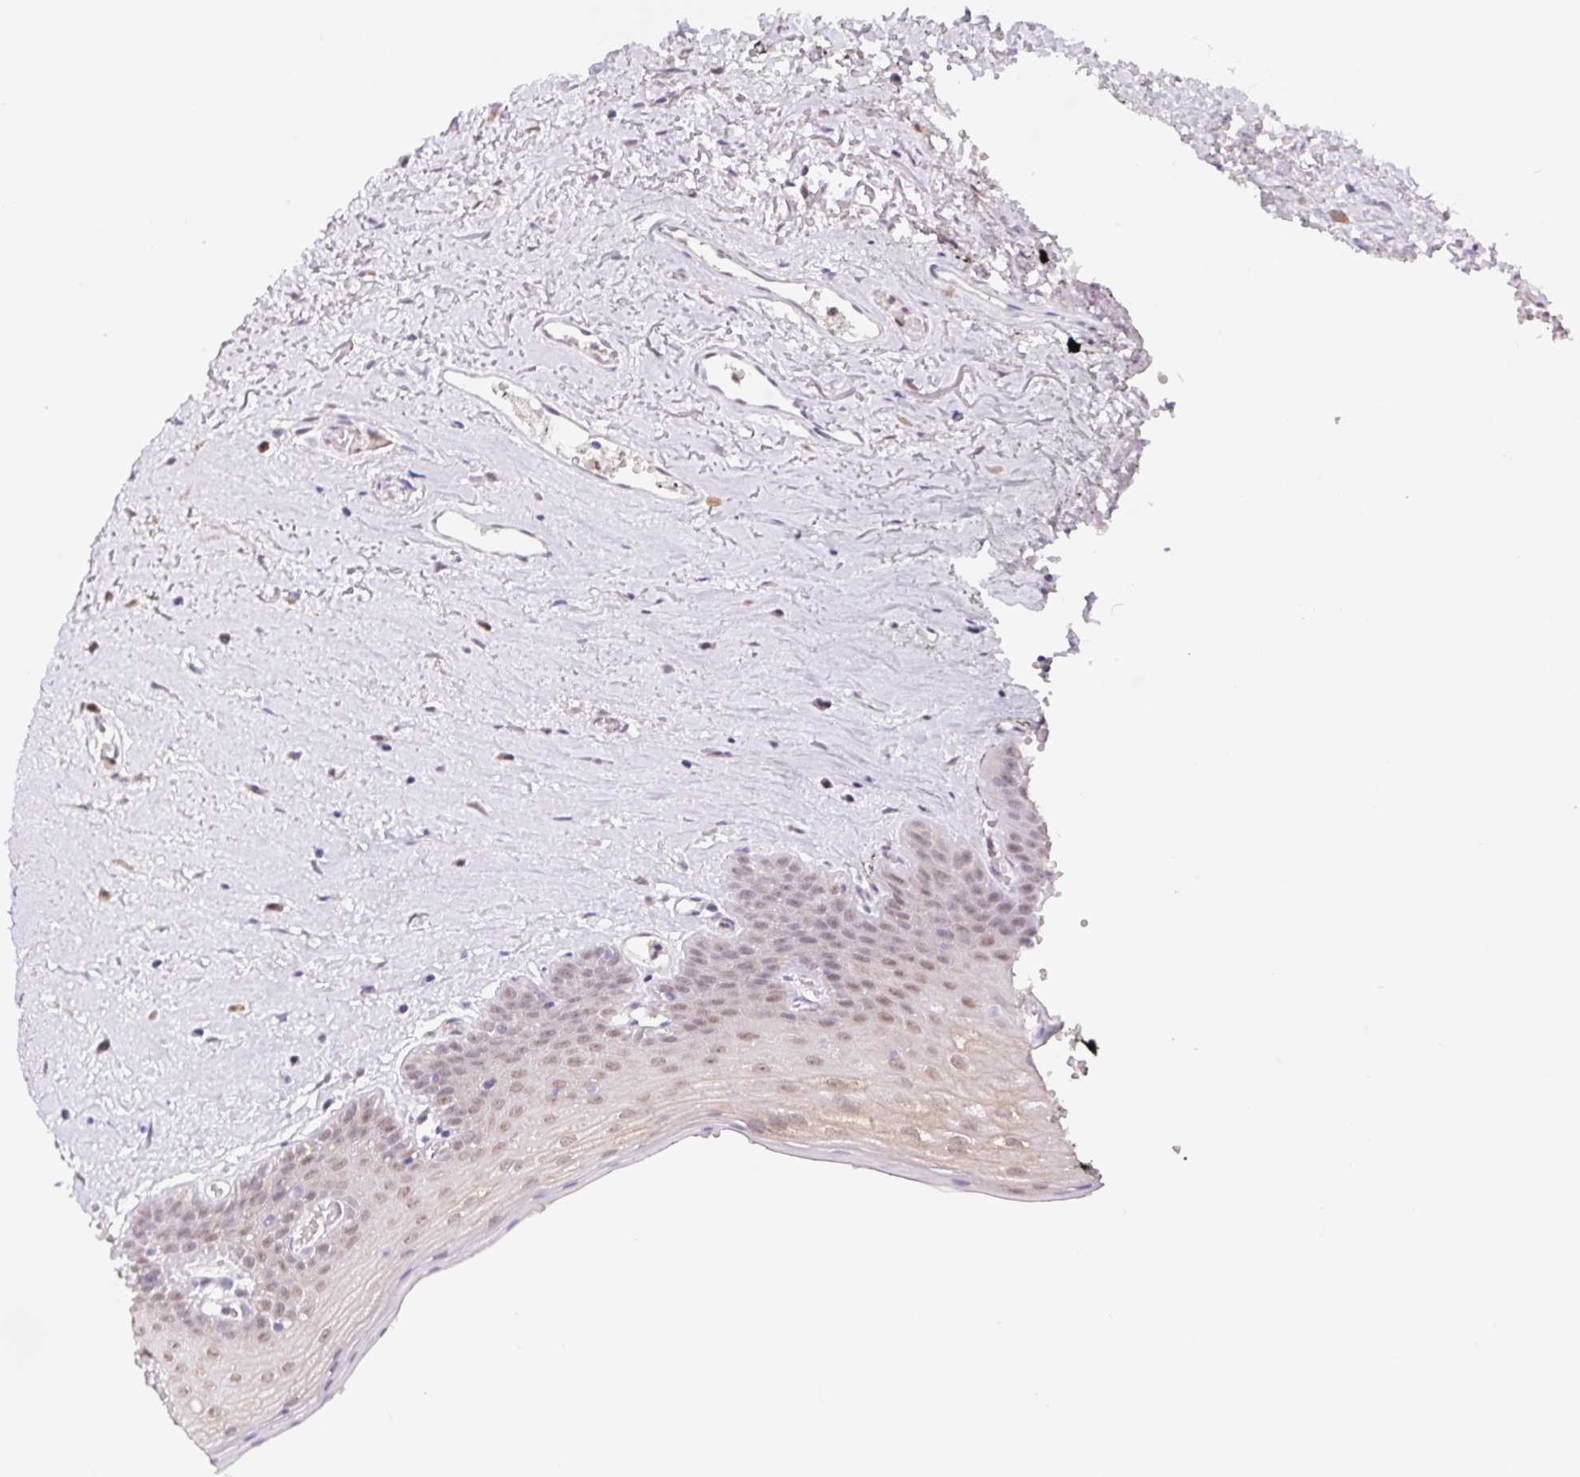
{"staining": {"intensity": "weak", "quantity": ">75%", "location": "nuclear"}, "tissue": "oral mucosa", "cell_type": "Squamous epithelial cells", "image_type": "normal", "snomed": [{"axis": "morphology", "description": "Normal tissue, NOS"}, {"axis": "morphology", "description": "Squamous cell carcinoma, NOS"}, {"axis": "topography", "description": "Oral tissue"}, {"axis": "topography", "description": "Peripheral nerve tissue"}, {"axis": "topography", "description": "Head-Neck"}], "caption": "Immunohistochemical staining of benign oral mucosa reveals weak nuclear protein expression in approximately >75% of squamous epithelial cells. (DAB (3,3'-diaminobenzidine) = brown stain, brightfield microscopy at high magnification).", "gene": "L3MBTL4", "patient": {"sex": "female", "age": 59}}